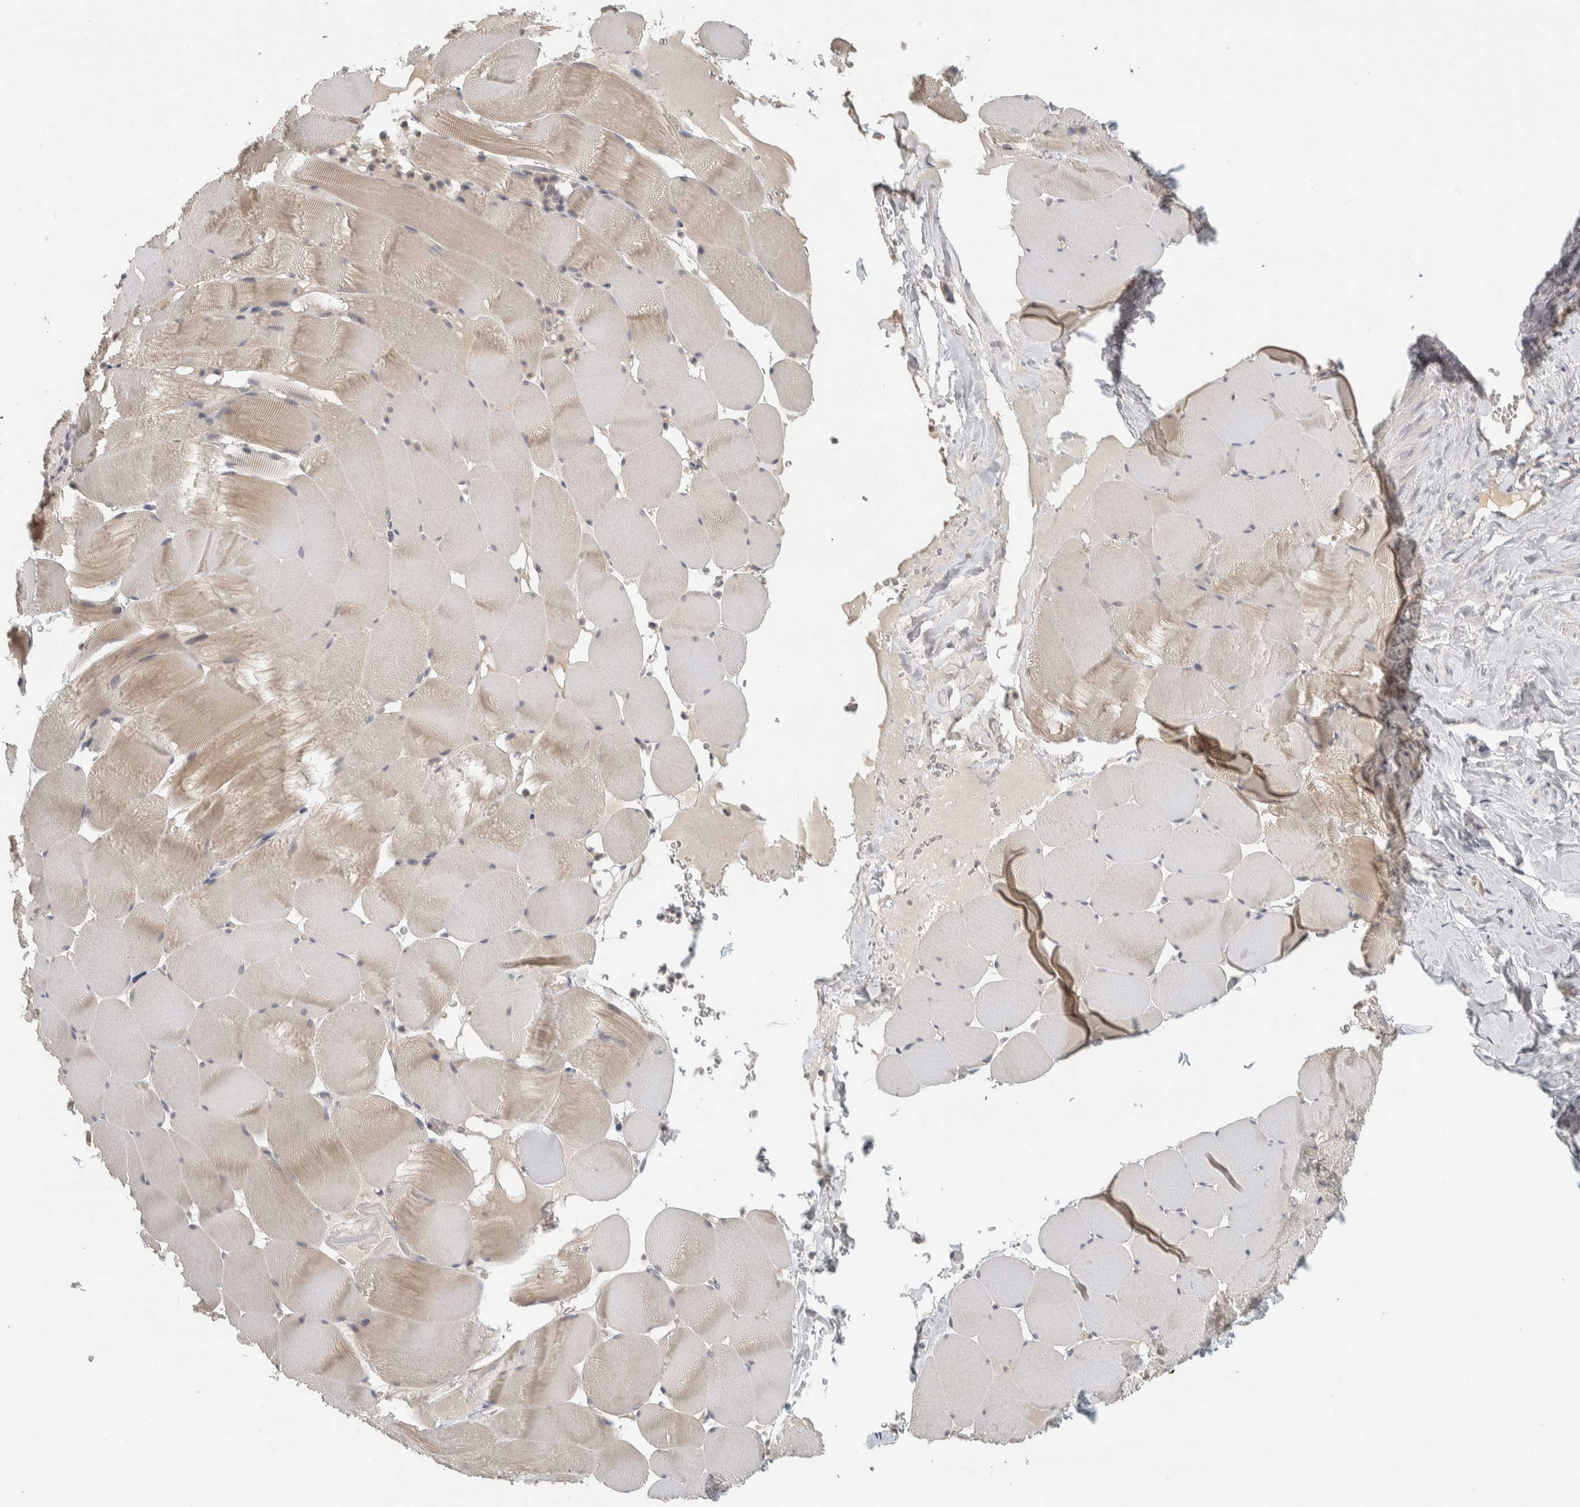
{"staining": {"intensity": "weak", "quantity": "<25%", "location": "cytoplasmic/membranous"}, "tissue": "skeletal muscle", "cell_type": "Myocytes", "image_type": "normal", "snomed": [{"axis": "morphology", "description": "Normal tissue, NOS"}, {"axis": "topography", "description": "Skeletal muscle"}], "caption": "This is an immunohistochemistry image of normal human skeletal muscle. There is no positivity in myocytes.", "gene": "AFP", "patient": {"sex": "male", "age": 62}}